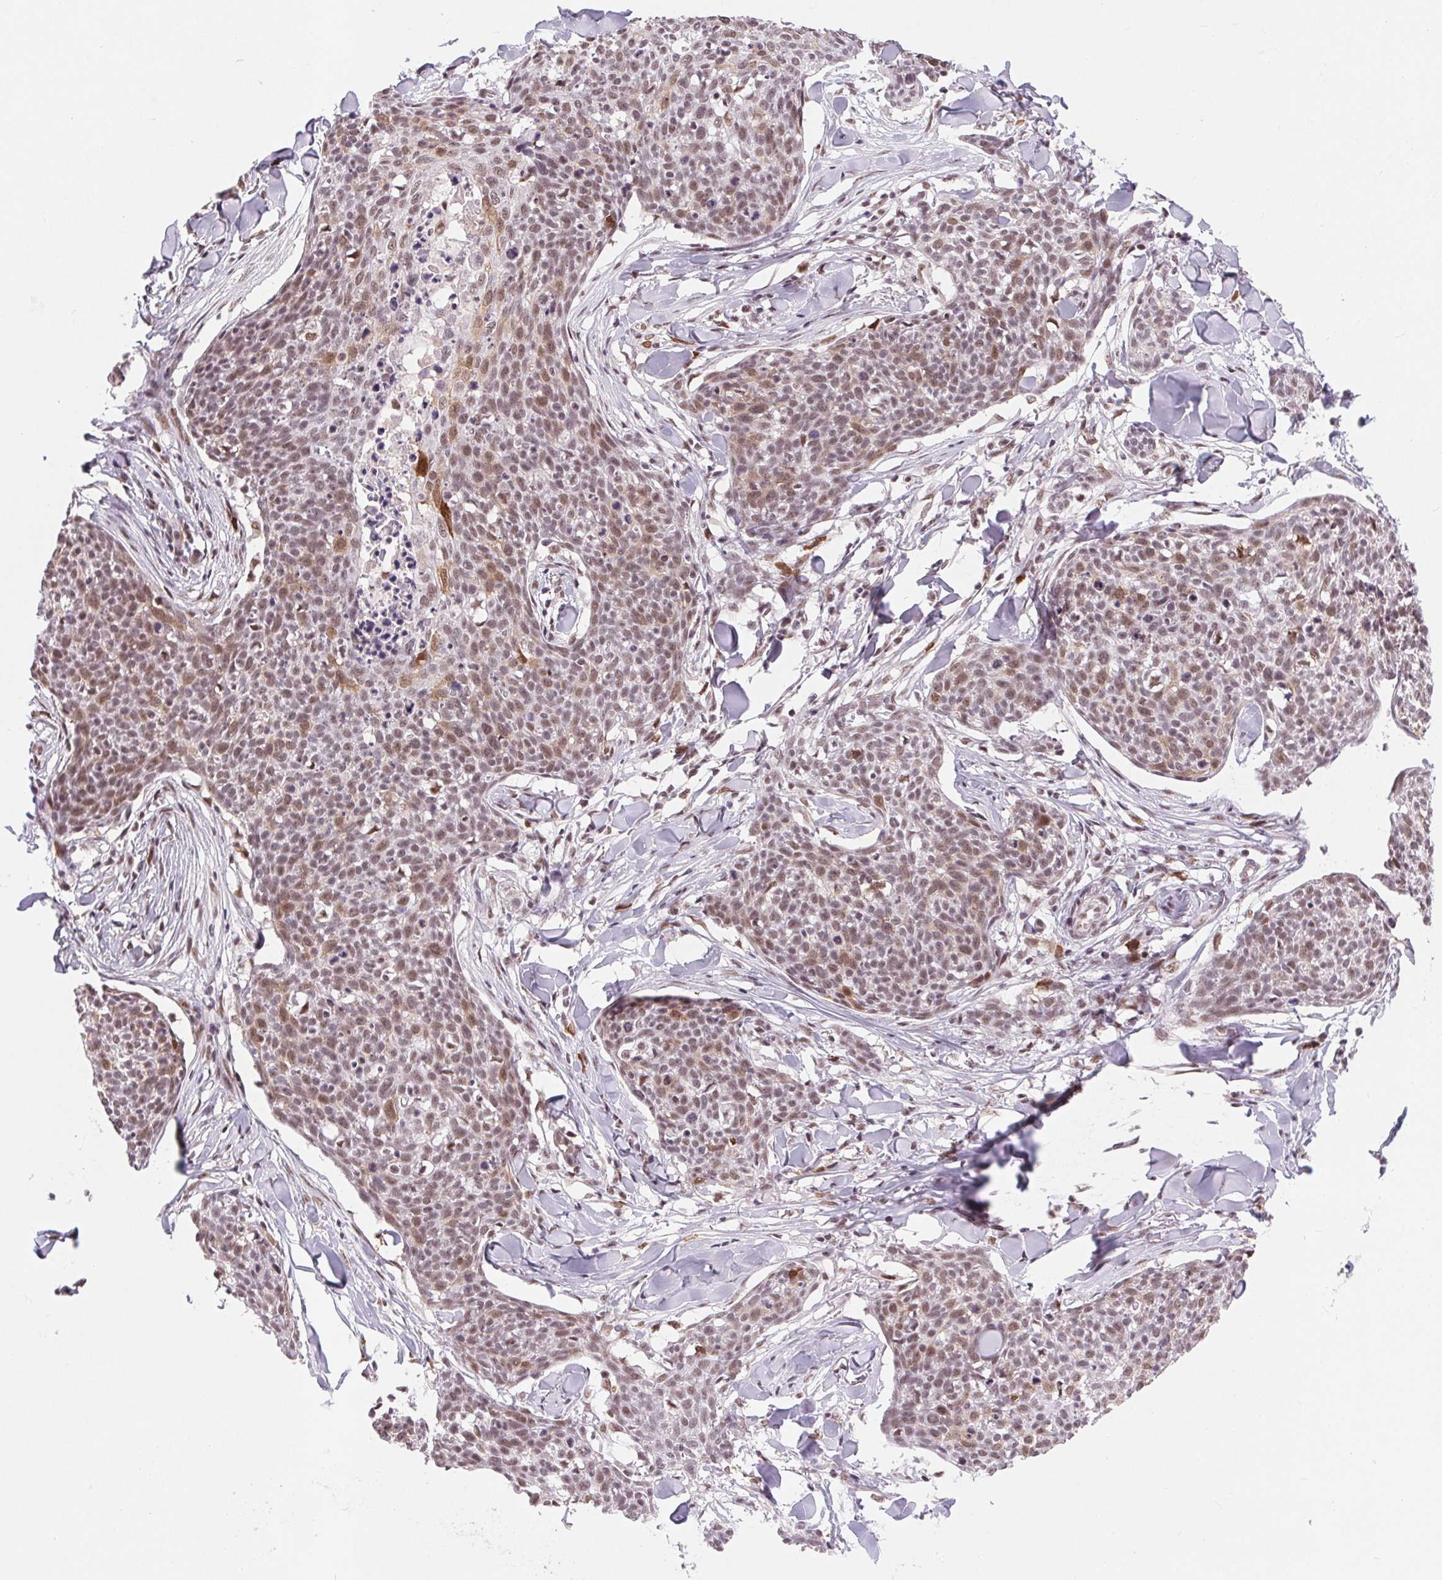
{"staining": {"intensity": "moderate", "quantity": ">75%", "location": "nuclear"}, "tissue": "skin cancer", "cell_type": "Tumor cells", "image_type": "cancer", "snomed": [{"axis": "morphology", "description": "Squamous cell carcinoma, NOS"}, {"axis": "topography", "description": "Skin"}, {"axis": "topography", "description": "Vulva"}], "caption": "Tumor cells reveal moderate nuclear positivity in approximately >75% of cells in squamous cell carcinoma (skin).", "gene": "CD2BP2", "patient": {"sex": "female", "age": 75}}